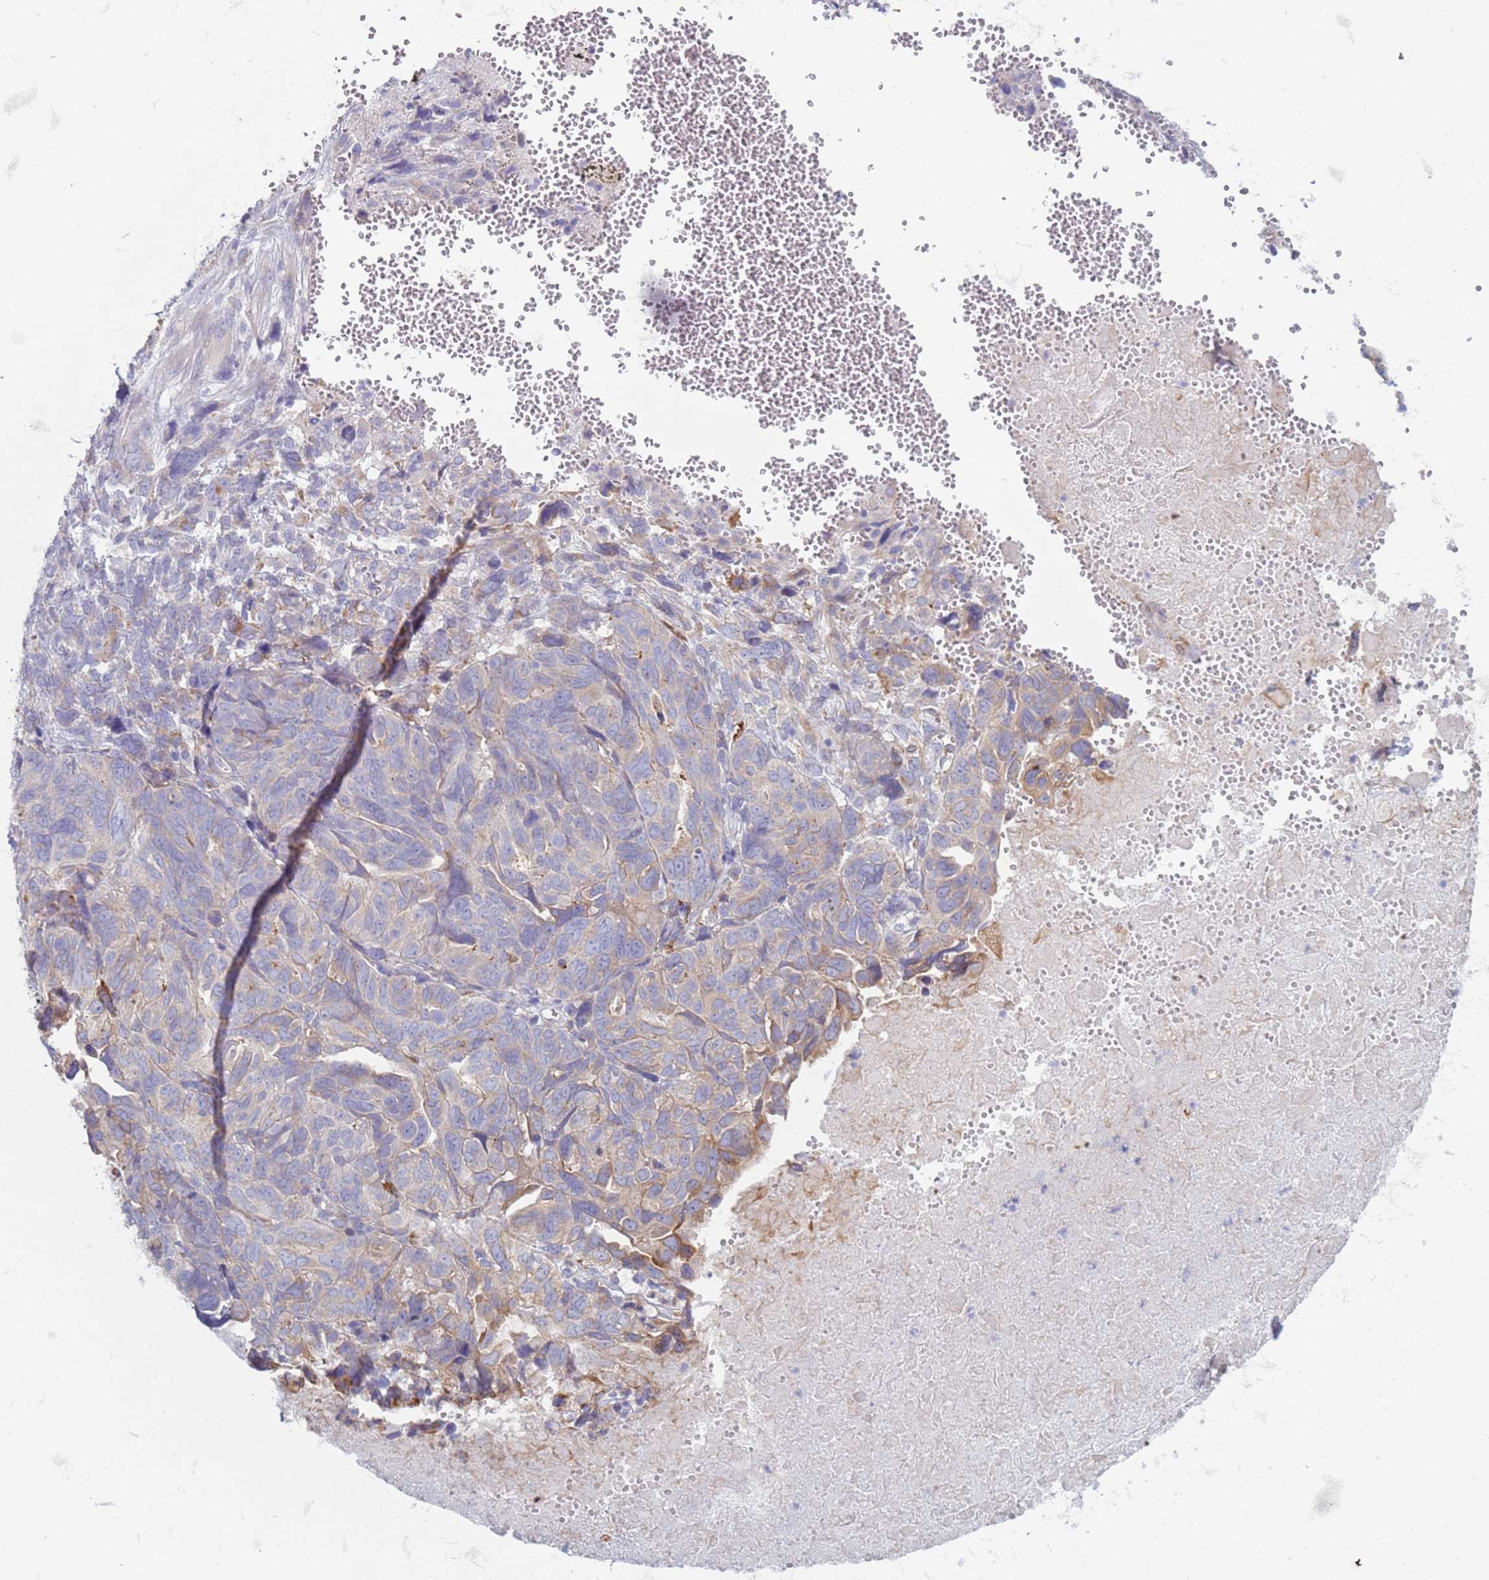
{"staining": {"intensity": "moderate", "quantity": "<25%", "location": "cytoplasmic/membranous"}, "tissue": "ovarian cancer", "cell_type": "Tumor cells", "image_type": "cancer", "snomed": [{"axis": "morphology", "description": "Cystadenocarcinoma, serous, NOS"}, {"axis": "topography", "description": "Ovary"}], "caption": "Human serous cystadenocarcinoma (ovarian) stained with a protein marker exhibits moderate staining in tumor cells.", "gene": "SUCO", "patient": {"sex": "female", "age": 79}}